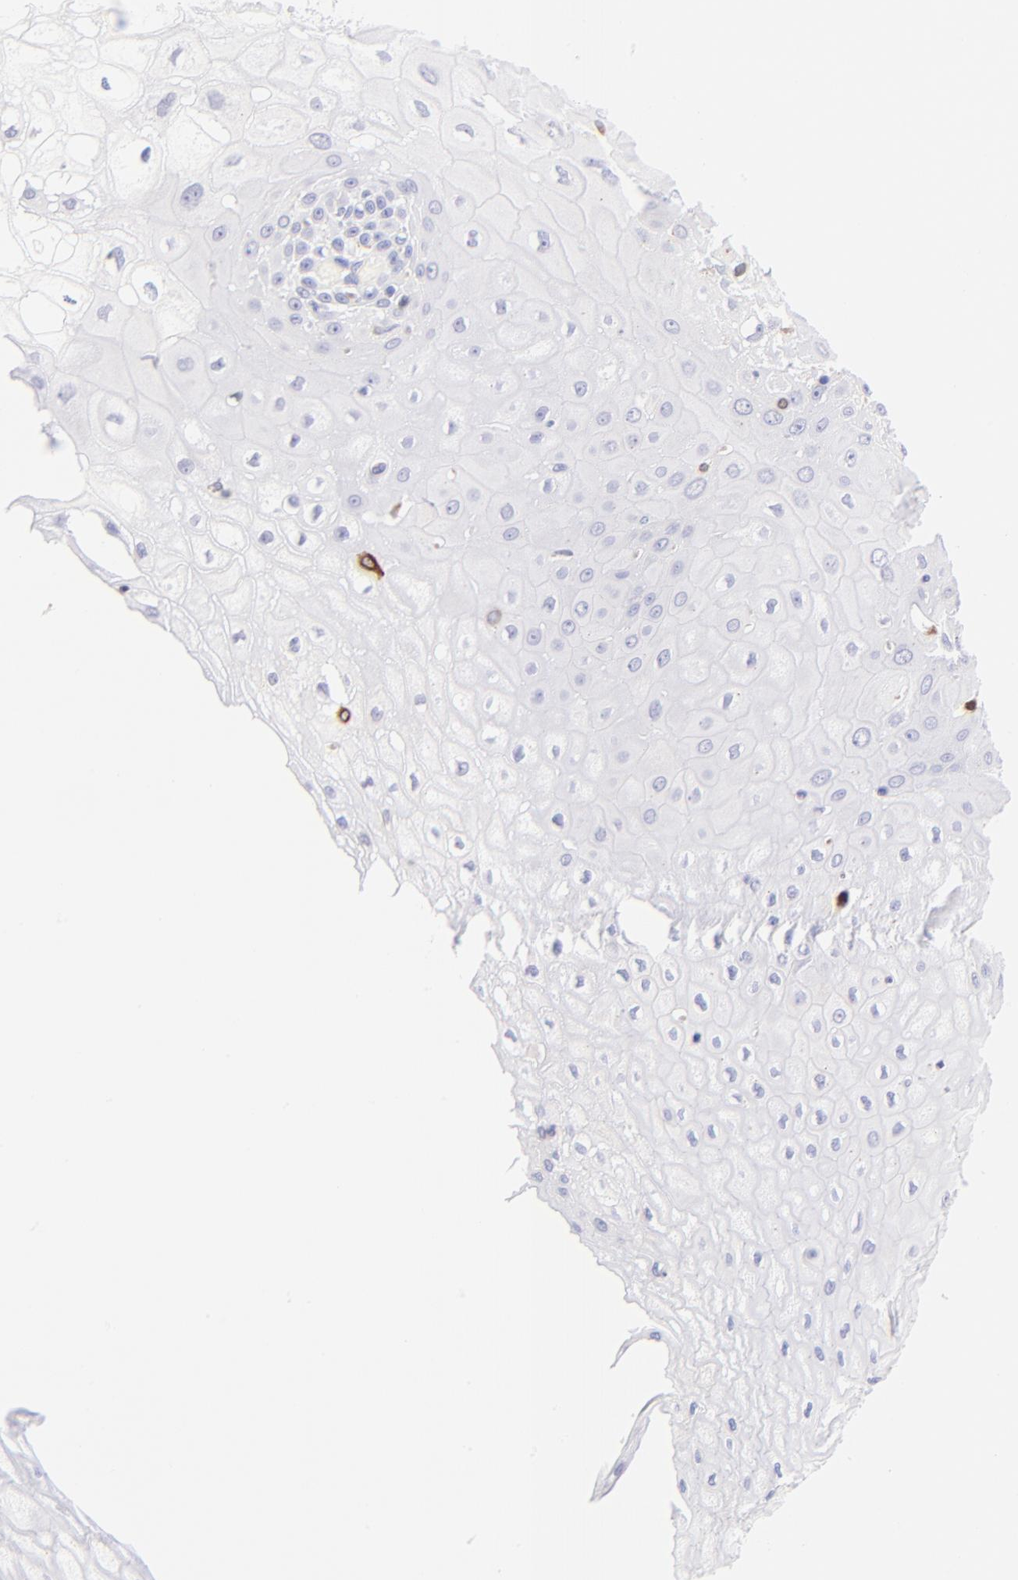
{"staining": {"intensity": "negative", "quantity": "none", "location": "none"}, "tissue": "esophagus", "cell_type": "Squamous epithelial cells", "image_type": "normal", "snomed": [{"axis": "morphology", "description": "Normal tissue, NOS"}, {"axis": "morphology", "description": "Squamous cell carcinoma, NOS"}, {"axis": "topography", "description": "Esophagus"}], "caption": "Immunohistochemistry (IHC) image of normal human esophagus stained for a protein (brown), which displays no staining in squamous epithelial cells.", "gene": "IRAG2", "patient": {"sex": "male", "age": 65}}